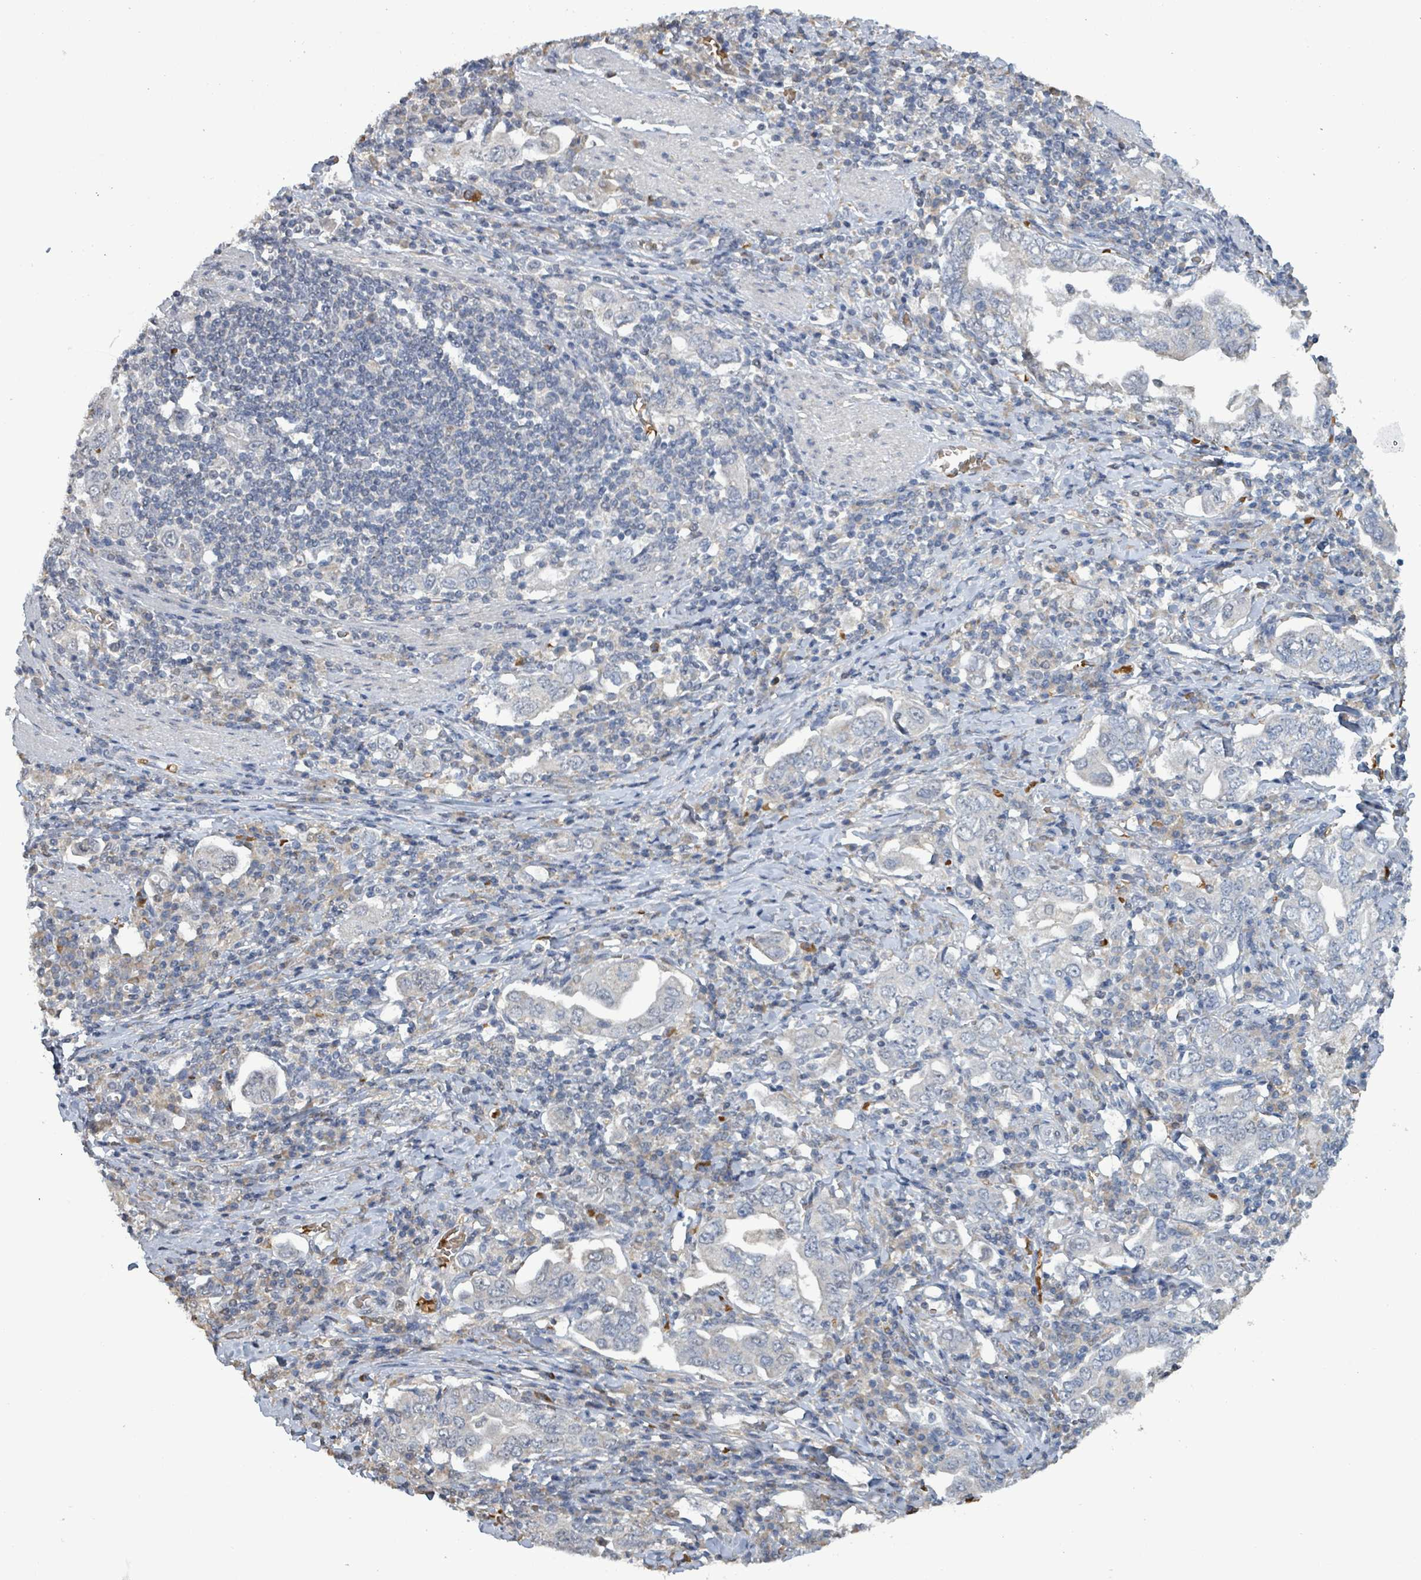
{"staining": {"intensity": "negative", "quantity": "none", "location": "none"}, "tissue": "stomach cancer", "cell_type": "Tumor cells", "image_type": "cancer", "snomed": [{"axis": "morphology", "description": "Adenocarcinoma, NOS"}, {"axis": "topography", "description": "Stomach, upper"}, {"axis": "topography", "description": "Stomach"}], "caption": "An IHC histopathology image of stomach cancer (adenocarcinoma) is shown. There is no staining in tumor cells of stomach cancer (adenocarcinoma).", "gene": "SEBOX", "patient": {"sex": "male", "age": 62}}